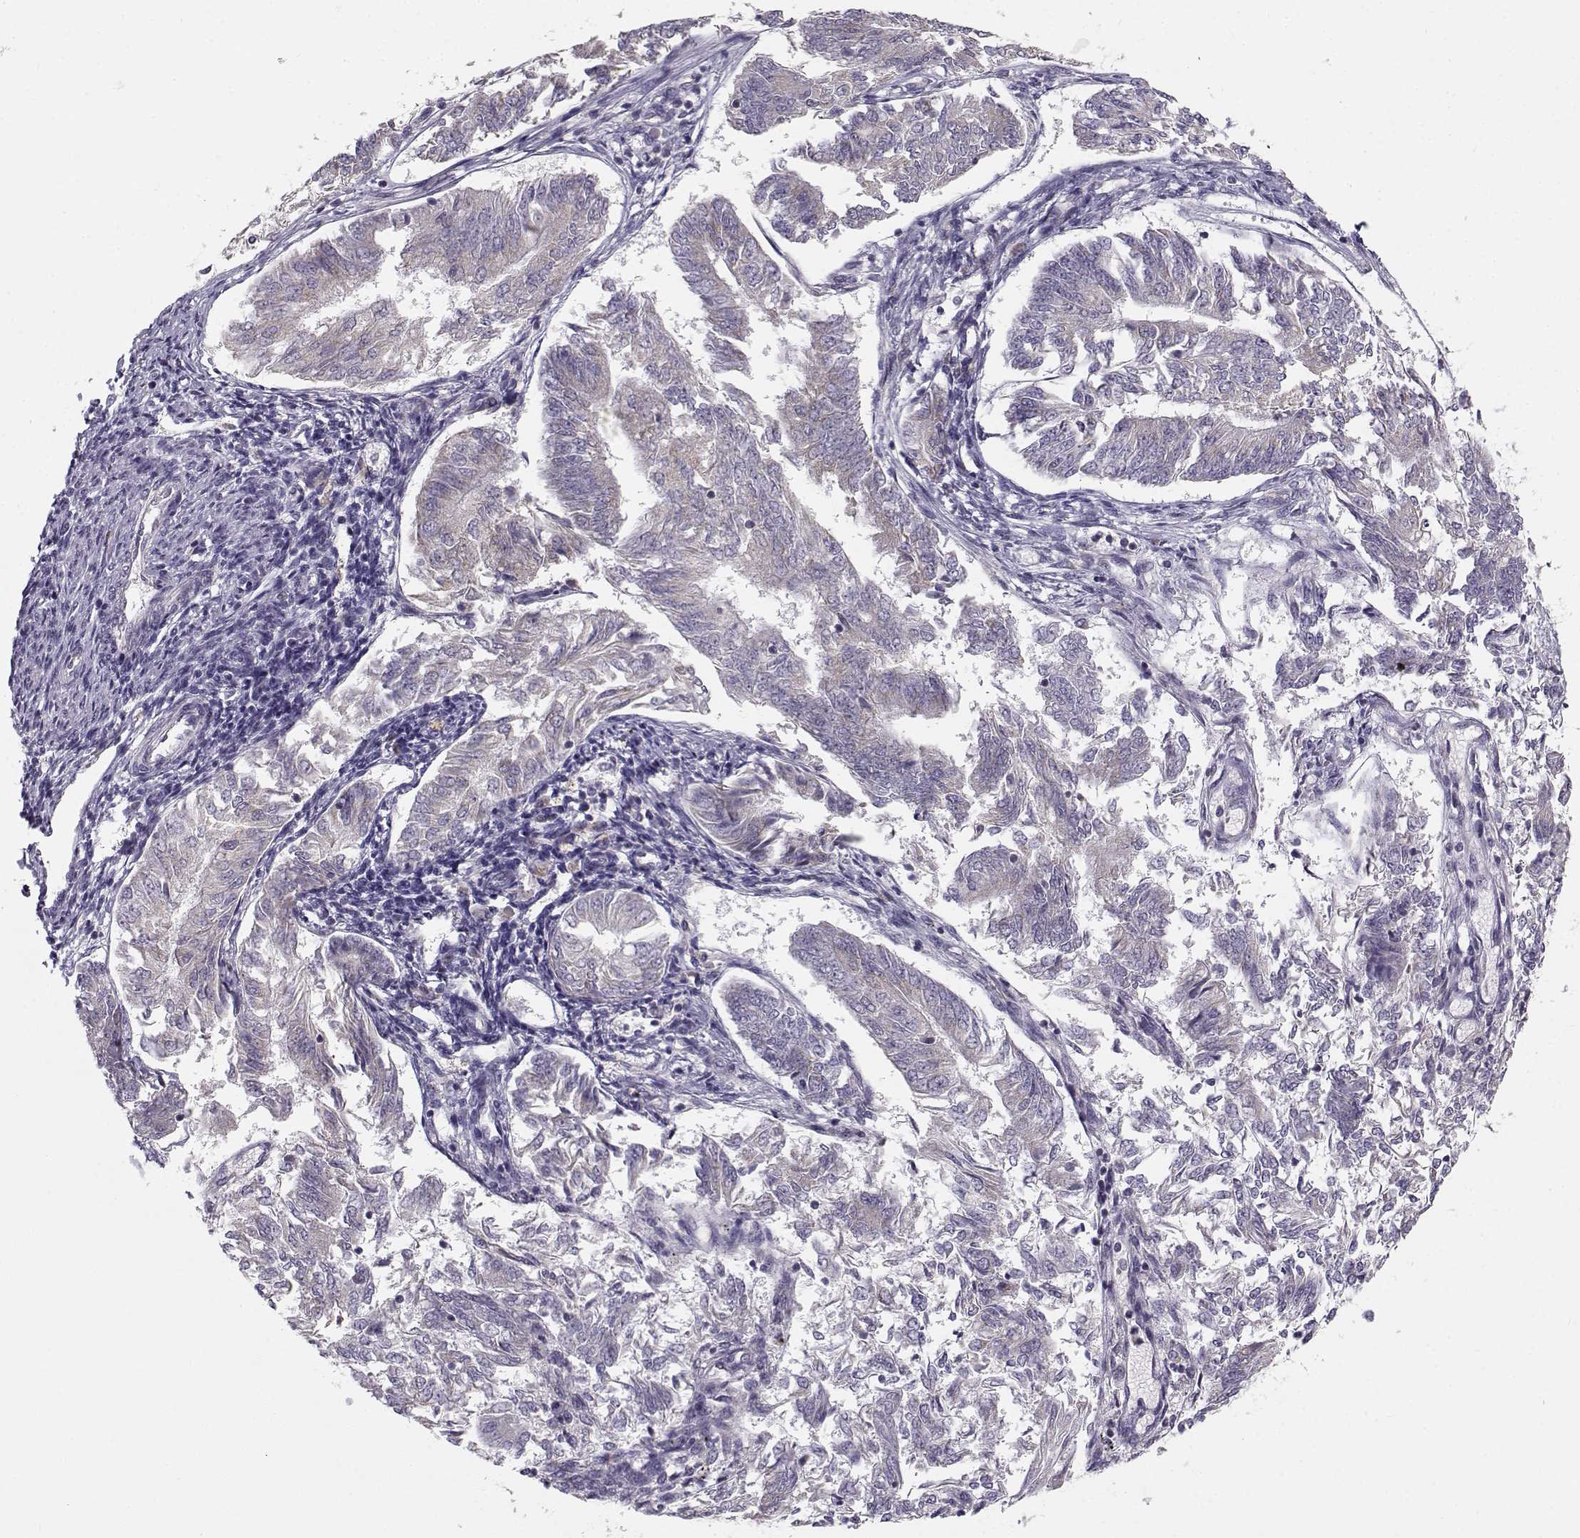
{"staining": {"intensity": "negative", "quantity": "none", "location": "none"}, "tissue": "endometrial cancer", "cell_type": "Tumor cells", "image_type": "cancer", "snomed": [{"axis": "morphology", "description": "Adenocarcinoma, NOS"}, {"axis": "topography", "description": "Endometrium"}], "caption": "The photomicrograph exhibits no staining of tumor cells in adenocarcinoma (endometrial).", "gene": "SLC4A5", "patient": {"sex": "female", "age": 58}}